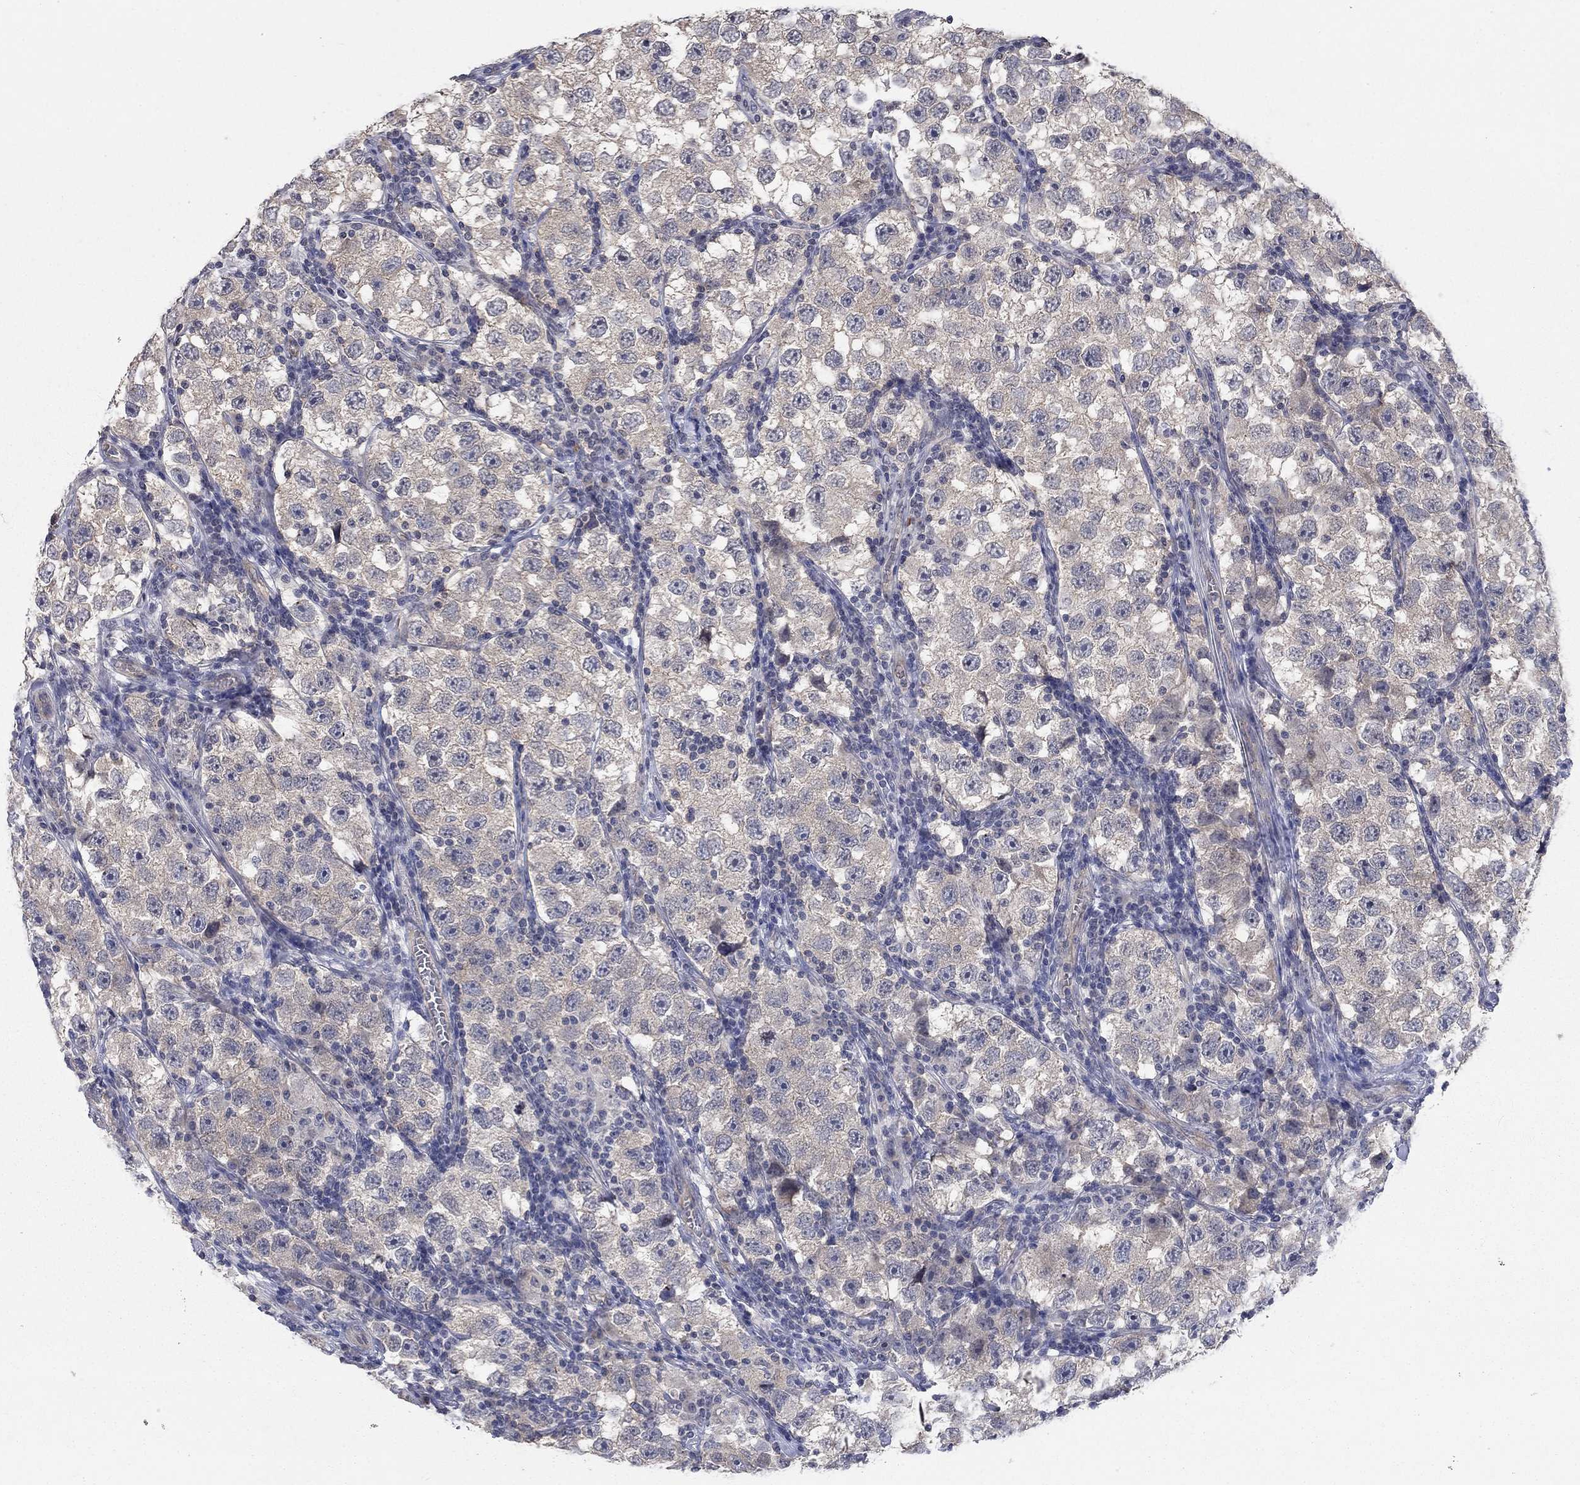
{"staining": {"intensity": "negative", "quantity": "none", "location": "none"}, "tissue": "testis cancer", "cell_type": "Tumor cells", "image_type": "cancer", "snomed": [{"axis": "morphology", "description": "Seminoma, NOS"}, {"axis": "topography", "description": "Testis"}], "caption": "IHC of testis cancer (seminoma) displays no staining in tumor cells.", "gene": "WASF3", "patient": {"sex": "male", "age": 26}}